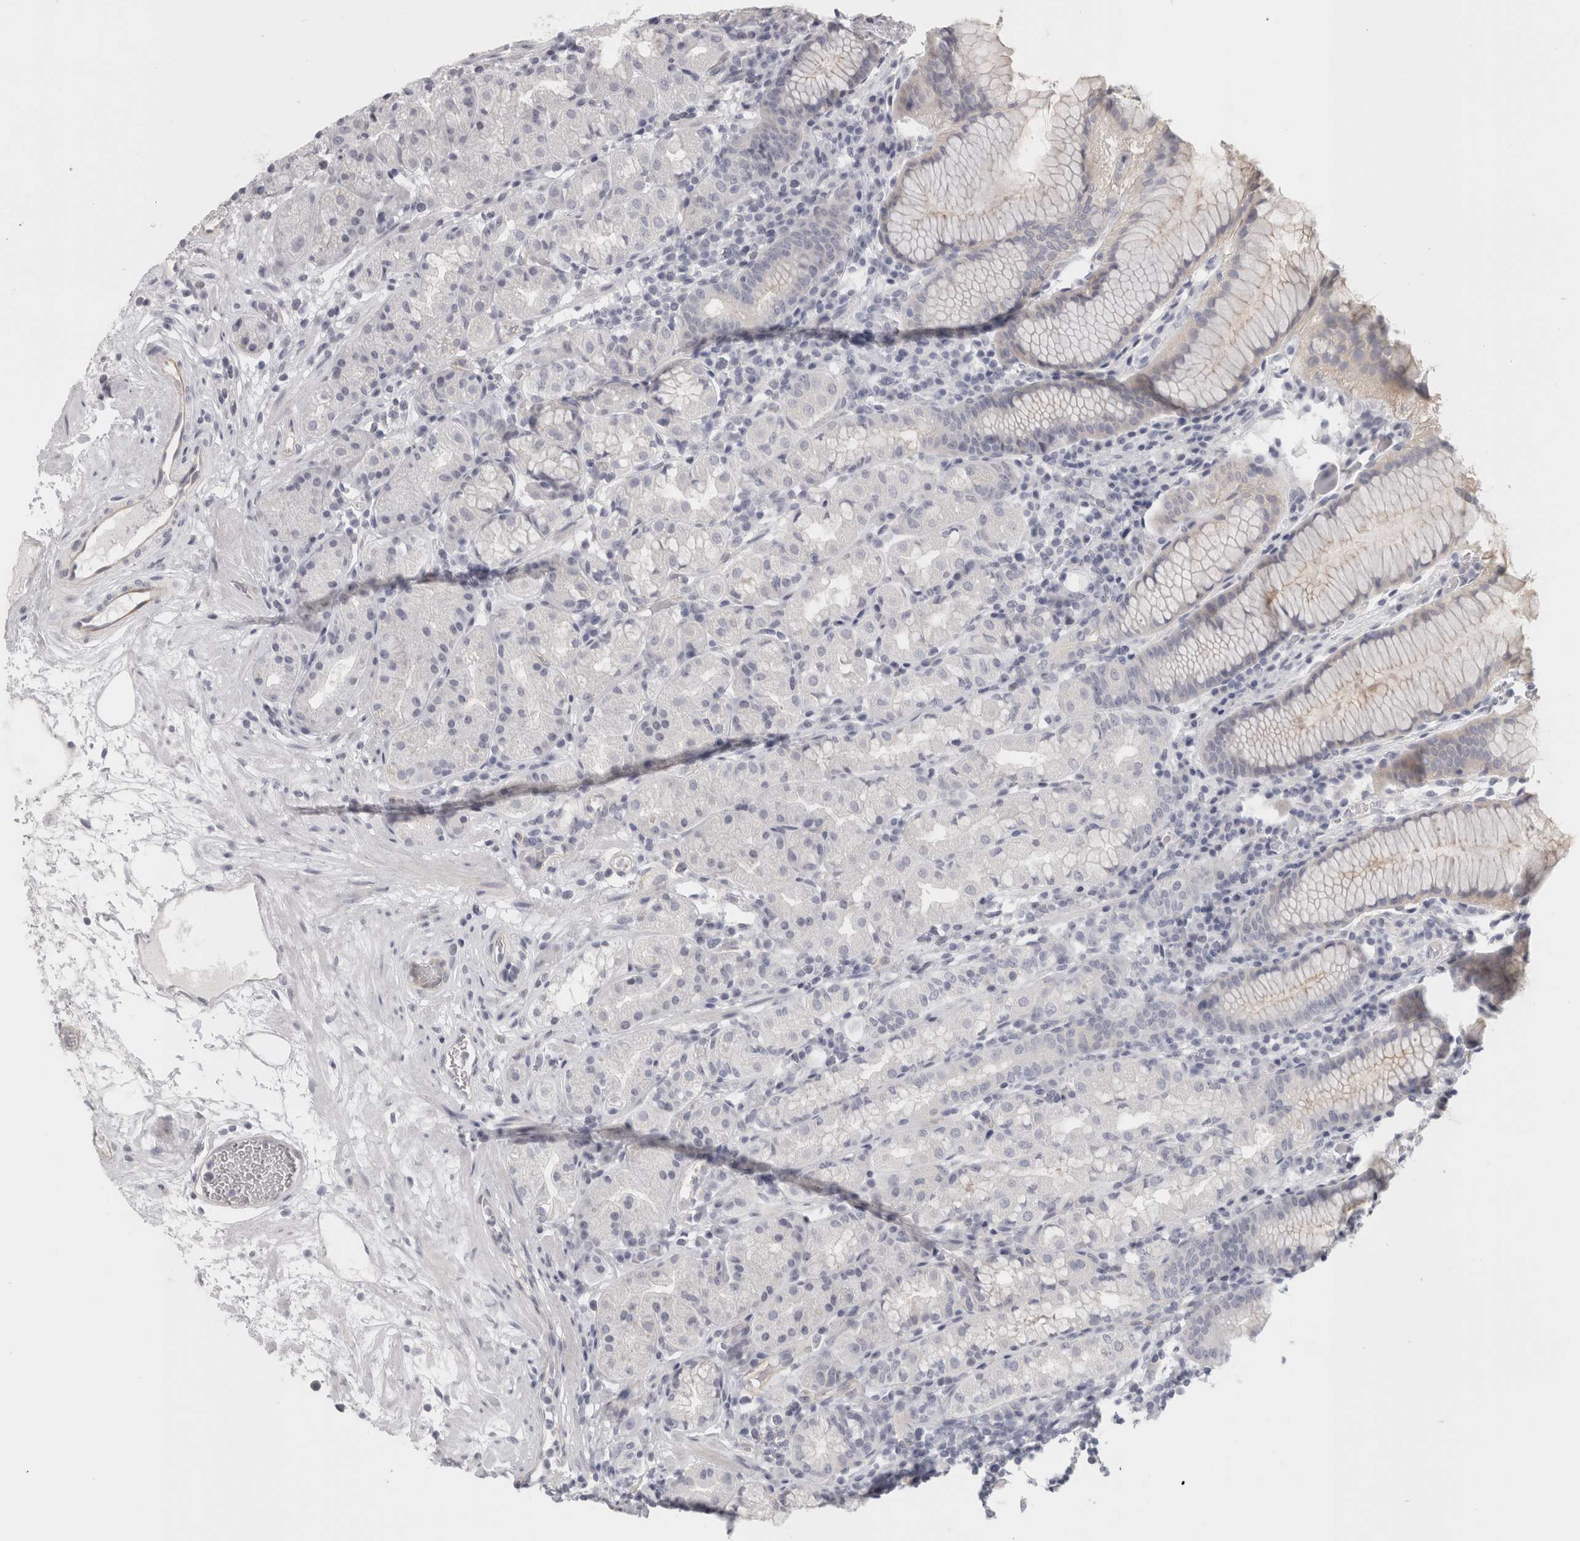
{"staining": {"intensity": "negative", "quantity": "none", "location": "none"}, "tissue": "stomach", "cell_type": "Glandular cells", "image_type": "normal", "snomed": [{"axis": "morphology", "description": "Normal tissue, NOS"}, {"axis": "topography", "description": "Stomach, lower"}], "caption": "This is an immunohistochemistry histopathology image of unremarkable human stomach. There is no staining in glandular cells.", "gene": "FBLIM1", "patient": {"sex": "female", "age": 56}}